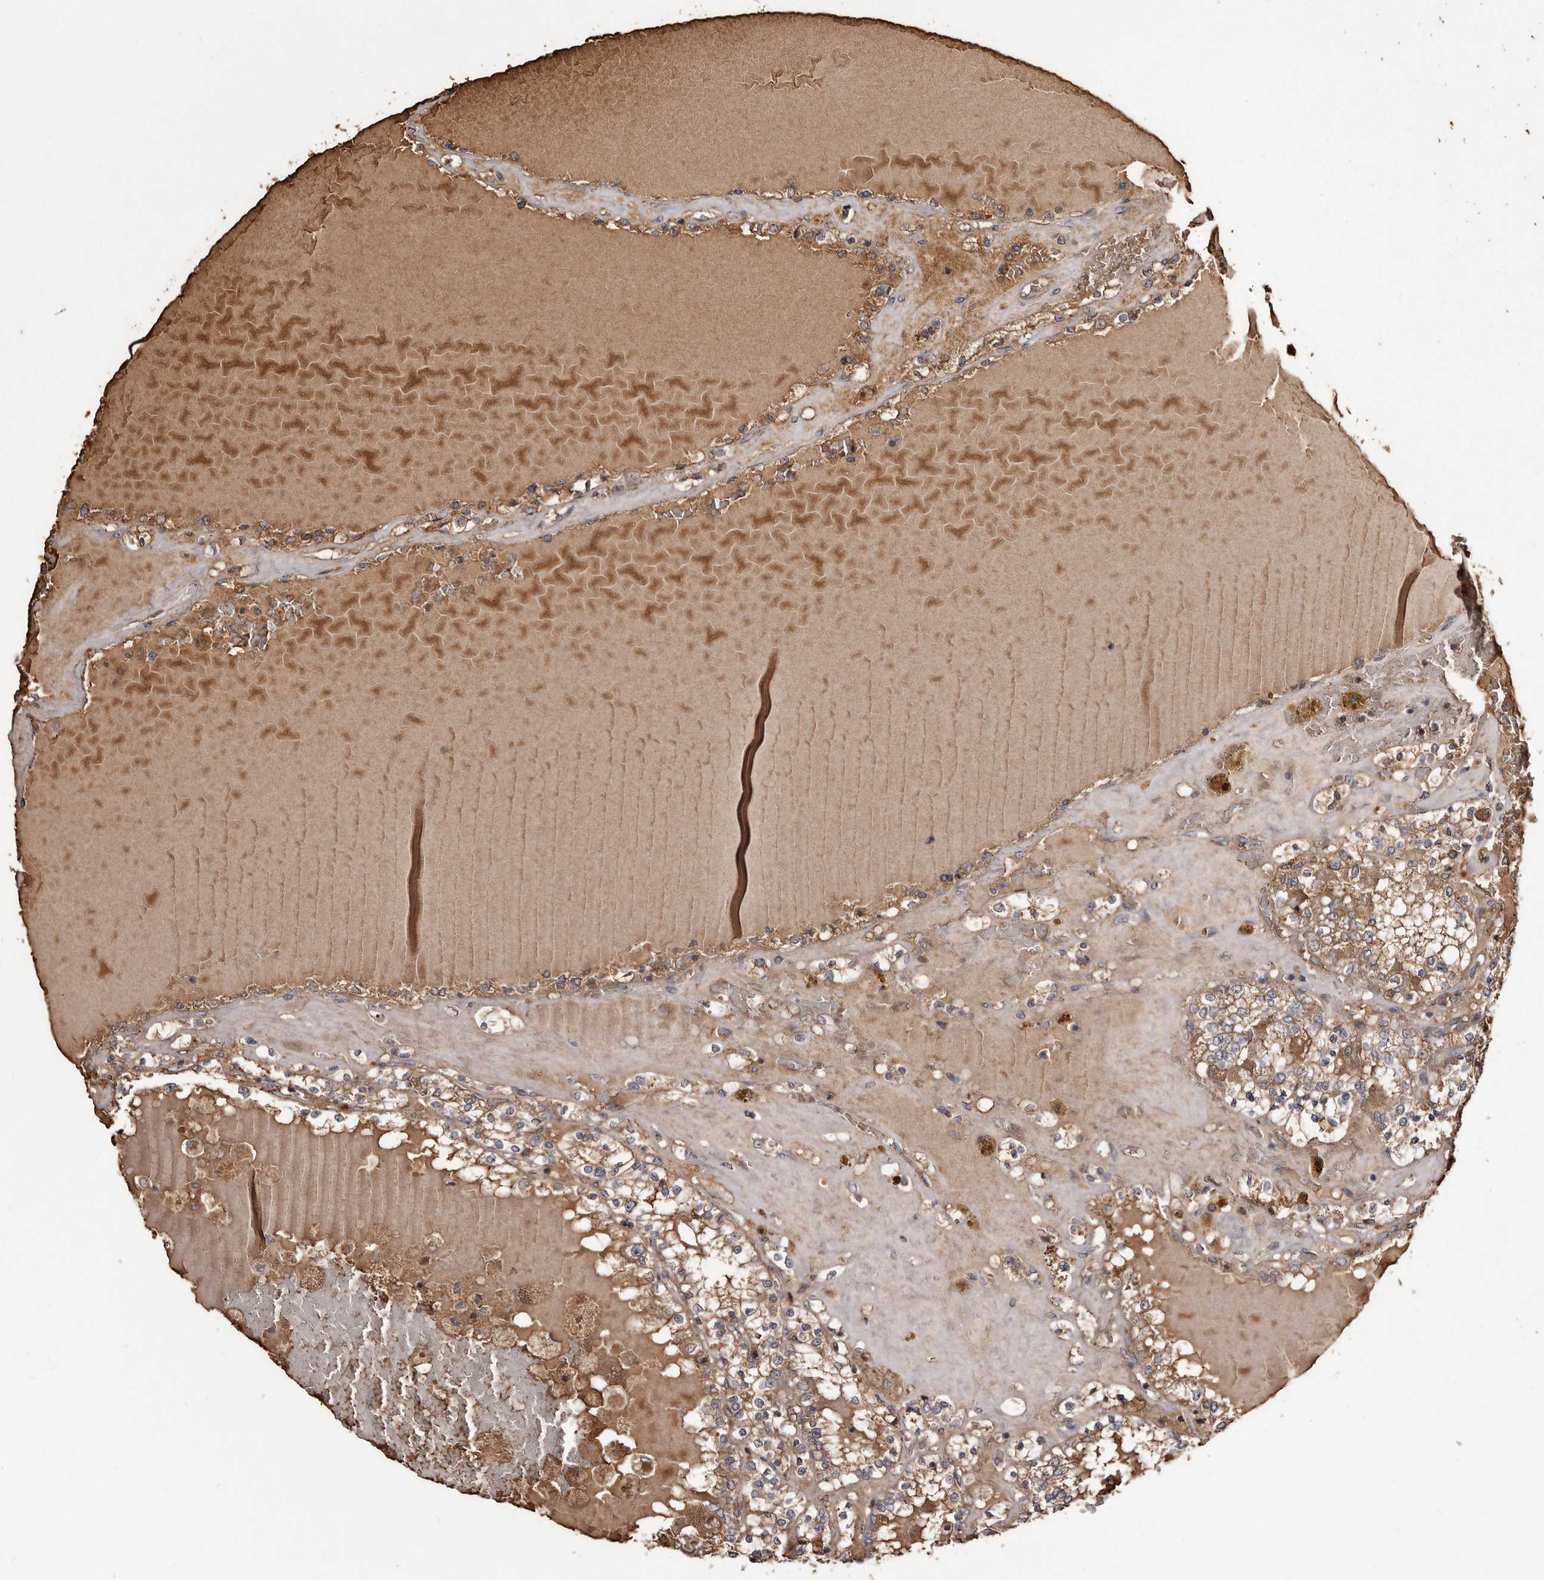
{"staining": {"intensity": "moderate", "quantity": ">75%", "location": "cytoplasmic/membranous"}, "tissue": "renal cancer", "cell_type": "Tumor cells", "image_type": "cancer", "snomed": [{"axis": "morphology", "description": "Adenocarcinoma, NOS"}, {"axis": "topography", "description": "Kidney"}], "caption": "The immunohistochemical stain highlights moderate cytoplasmic/membranous staining in tumor cells of adenocarcinoma (renal) tissue. (brown staining indicates protein expression, while blue staining denotes nuclei).", "gene": "CYP1B1", "patient": {"sex": "female", "age": 56}}